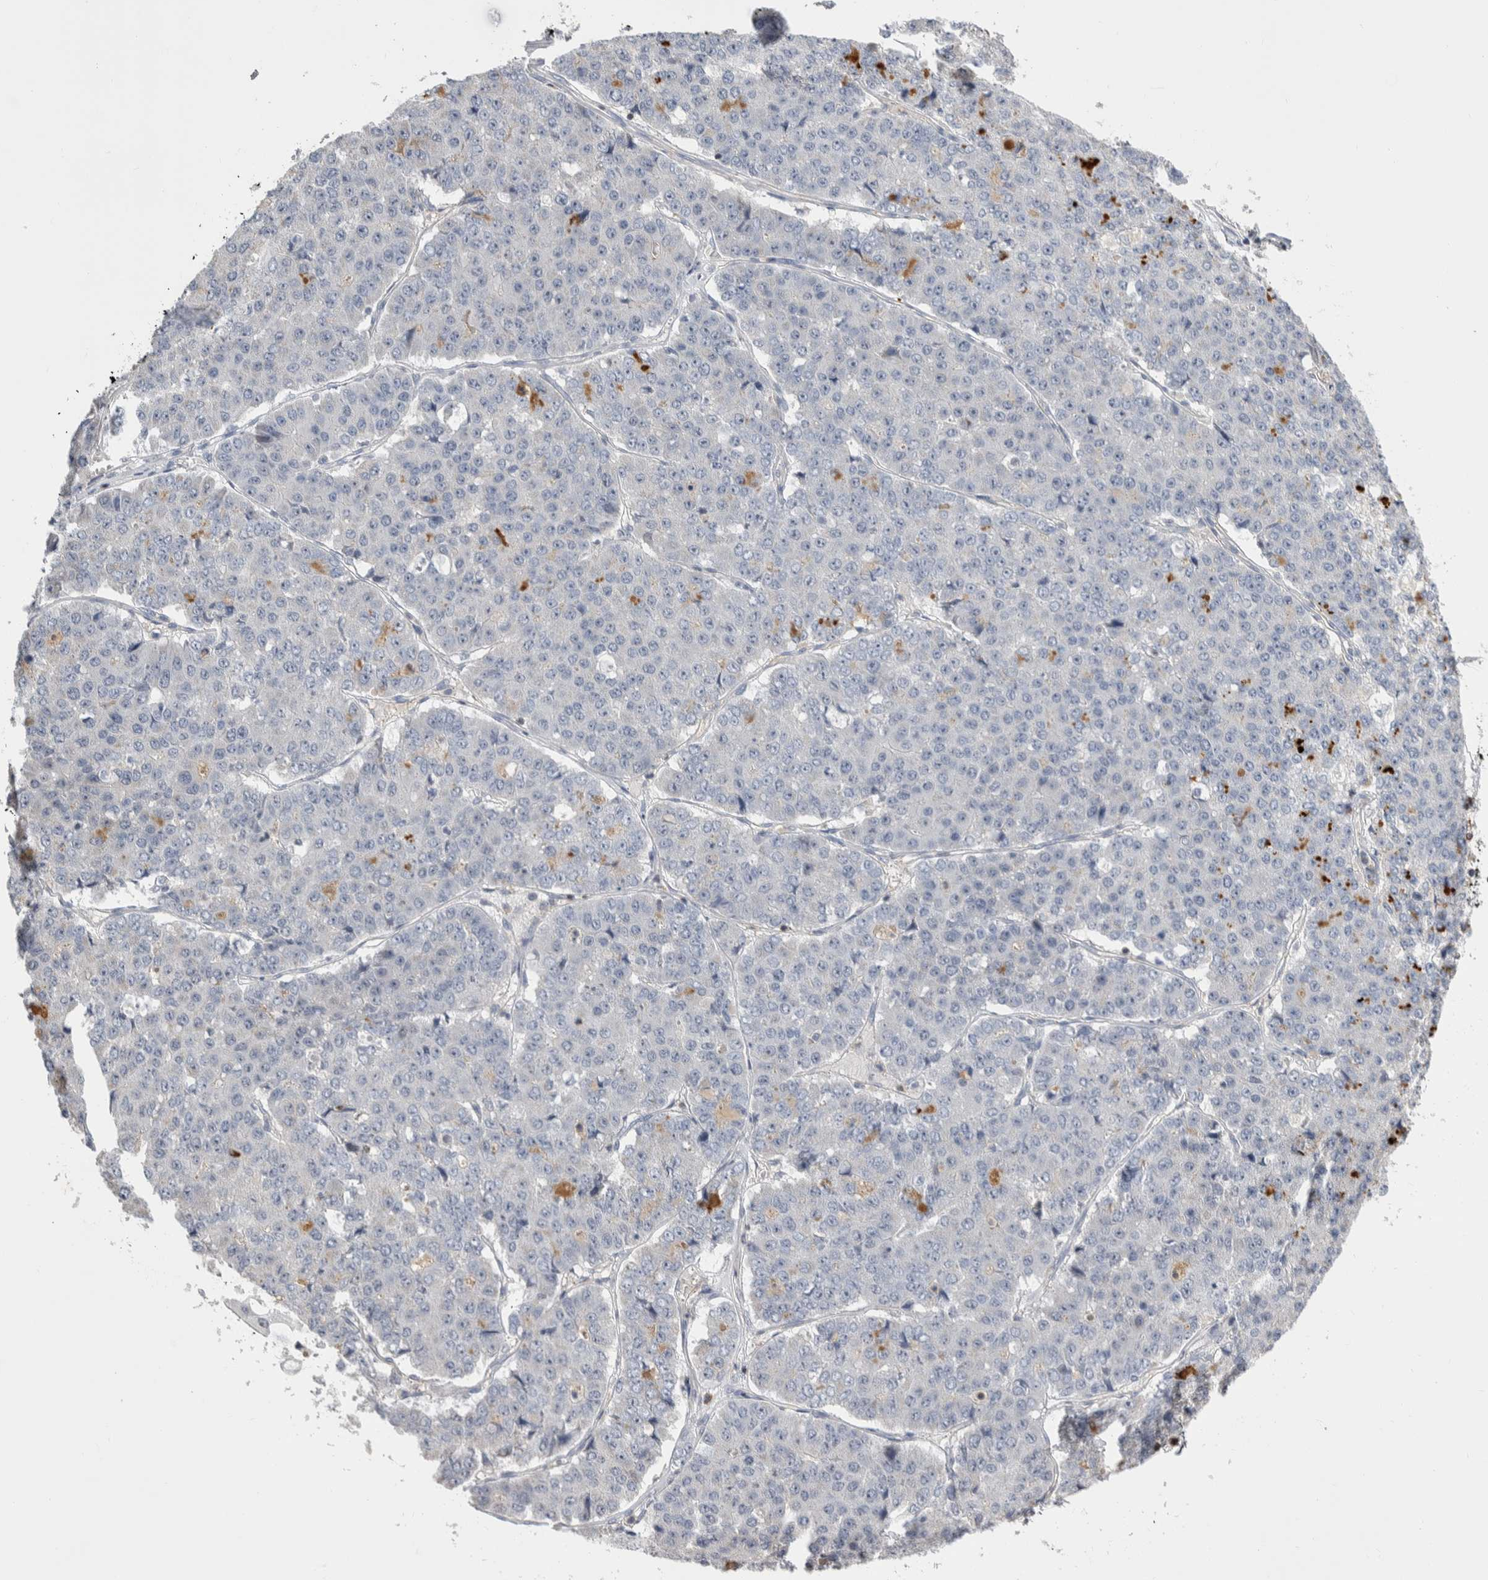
{"staining": {"intensity": "negative", "quantity": "none", "location": "none"}, "tissue": "pancreatic cancer", "cell_type": "Tumor cells", "image_type": "cancer", "snomed": [{"axis": "morphology", "description": "Adenocarcinoma, NOS"}, {"axis": "topography", "description": "Pancreas"}], "caption": "The photomicrograph shows no staining of tumor cells in pancreatic cancer.", "gene": "CEP295NL", "patient": {"sex": "male", "age": 50}}